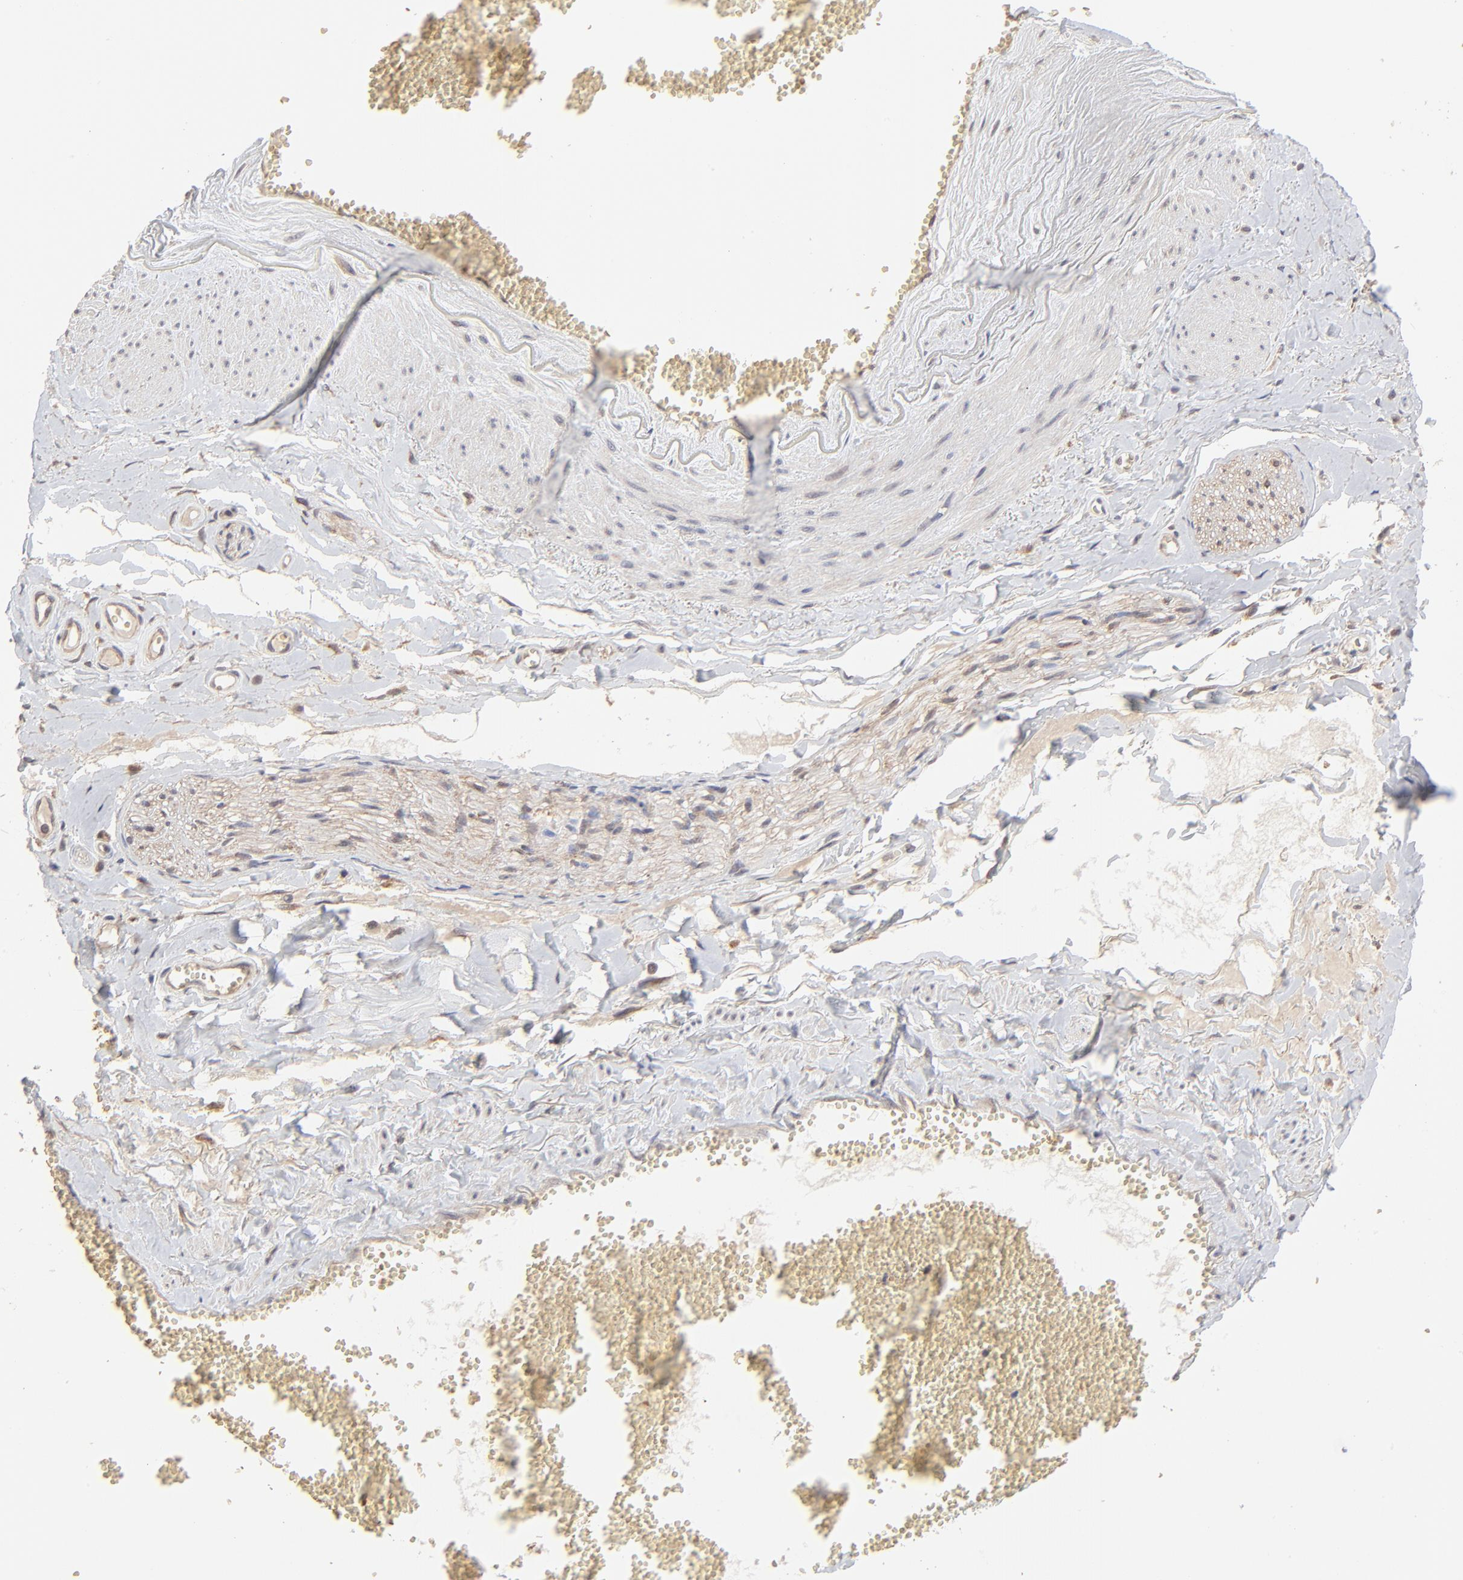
{"staining": {"intensity": "negative", "quantity": "none", "location": "none"}, "tissue": "adipose tissue", "cell_type": "Adipocytes", "image_type": "normal", "snomed": [{"axis": "morphology", "description": "Normal tissue, NOS"}, {"axis": "morphology", "description": "Inflammation, NOS"}, {"axis": "topography", "description": "Salivary gland"}, {"axis": "topography", "description": "Peripheral nerve tissue"}], "caption": "Immunohistochemistry (IHC) histopathology image of normal adipose tissue: human adipose tissue stained with DAB (3,3'-diaminobenzidine) exhibits no significant protein expression in adipocytes.", "gene": "FRMD8", "patient": {"sex": "female", "age": 75}}